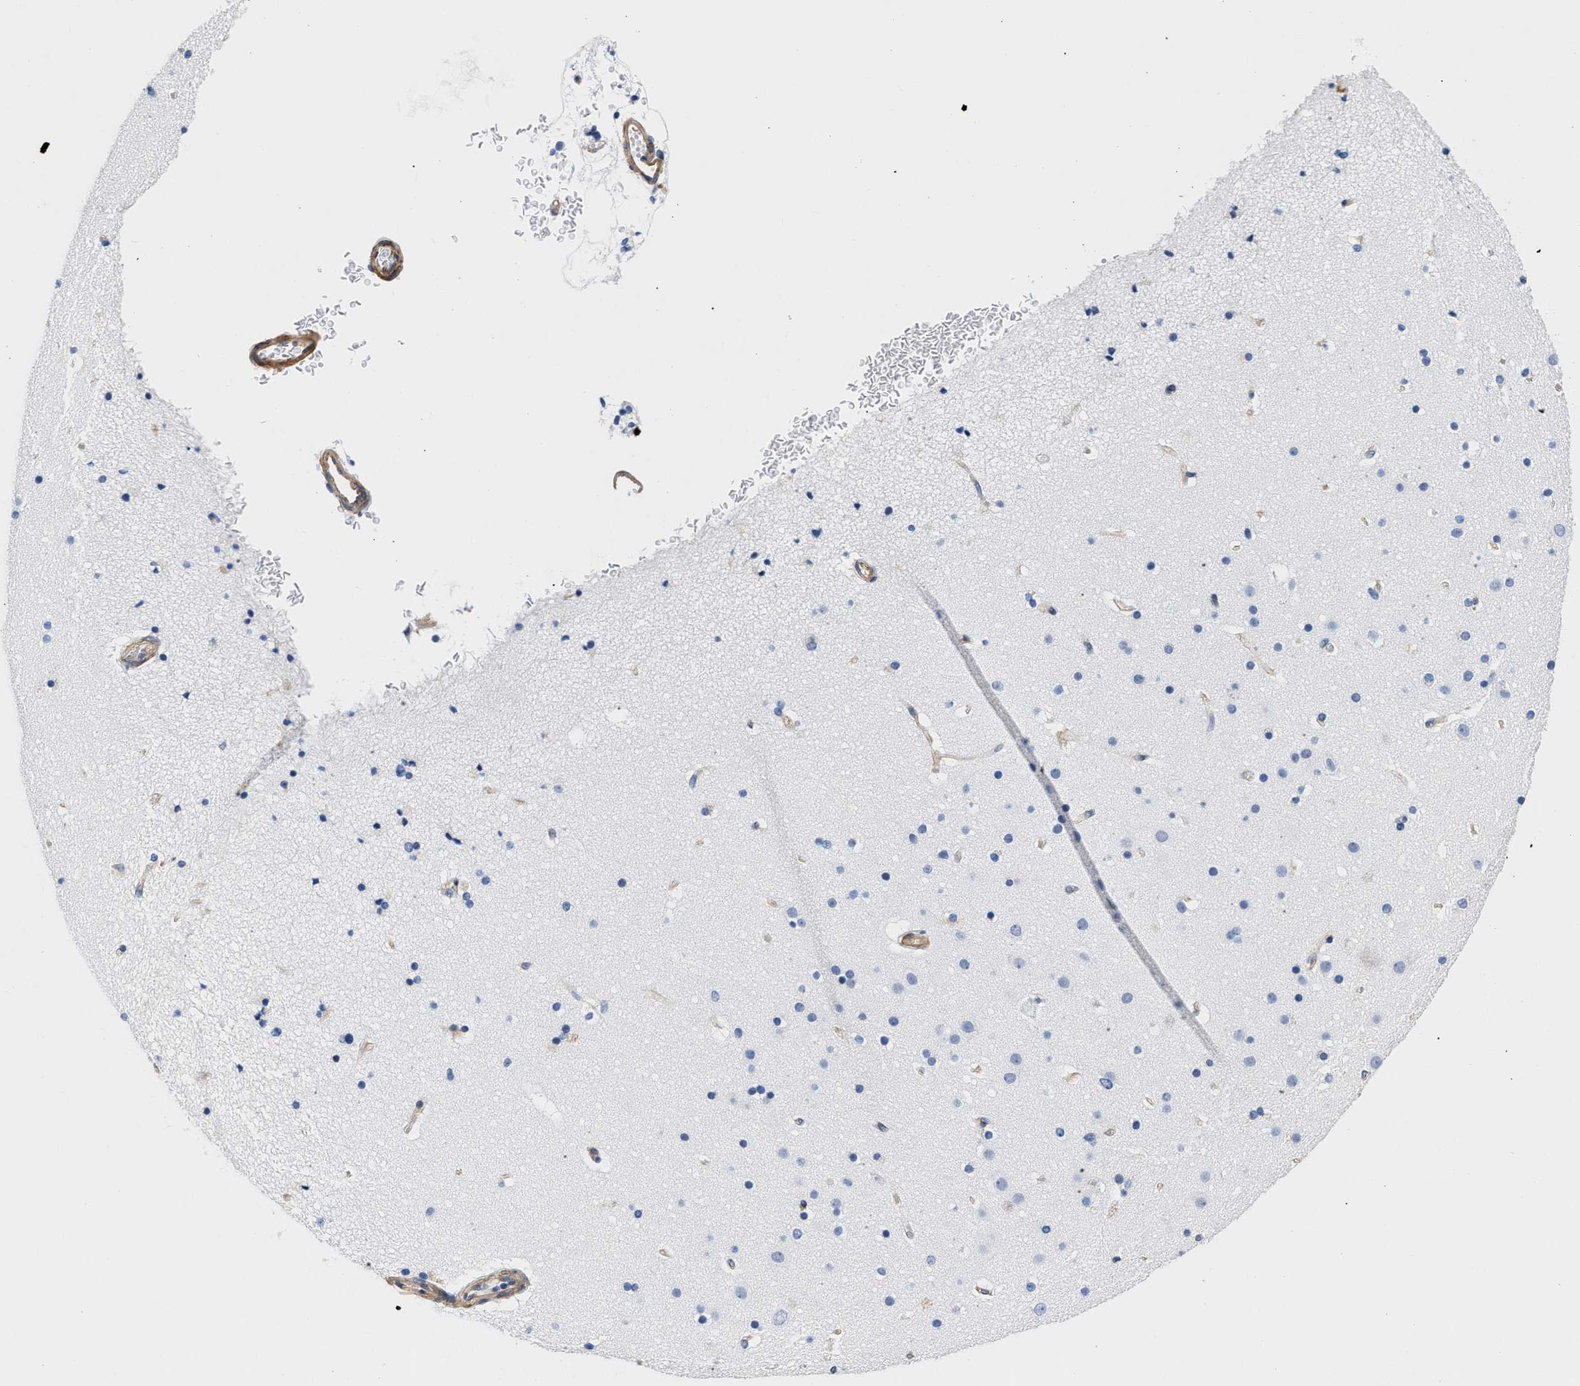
{"staining": {"intensity": "weak", "quantity": ">75%", "location": "cytoplasmic/membranous"}, "tissue": "cerebral cortex", "cell_type": "Endothelial cells", "image_type": "normal", "snomed": [{"axis": "morphology", "description": "Normal tissue, NOS"}, {"axis": "topography", "description": "Cerebral cortex"}], "caption": "IHC of unremarkable human cerebral cortex shows low levels of weak cytoplasmic/membranous staining in about >75% of endothelial cells.", "gene": "TRIM29", "patient": {"sex": "male", "age": 57}}